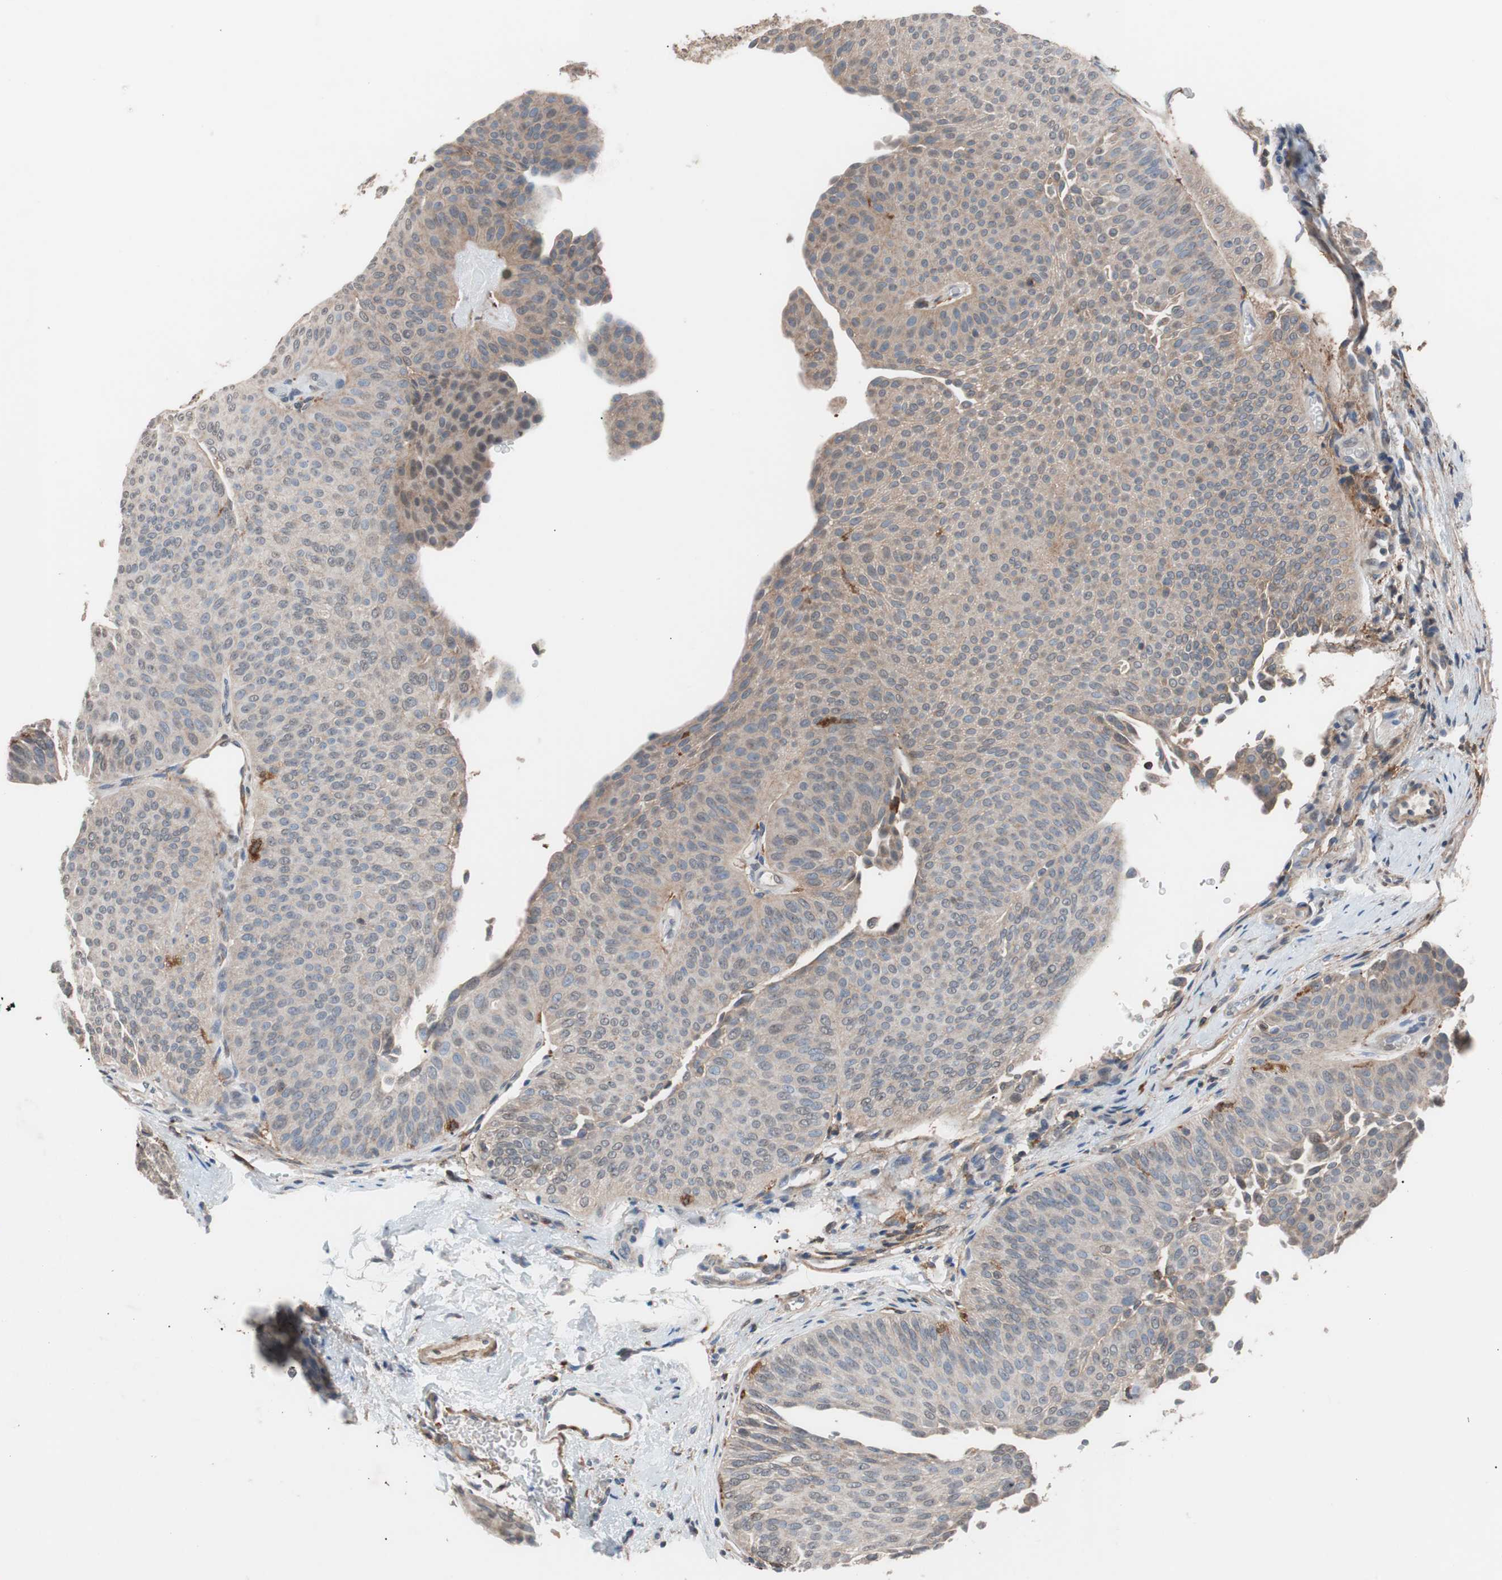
{"staining": {"intensity": "weak", "quantity": "<25%", "location": "cytoplasmic/membranous"}, "tissue": "urothelial cancer", "cell_type": "Tumor cells", "image_type": "cancer", "snomed": [{"axis": "morphology", "description": "Urothelial carcinoma, Low grade"}, {"axis": "topography", "description": "Urinary bladder"}], "caption": "A high-resolution image shows IHC staining of low-grade urothelial carcinoma, which reveals no significant positivity in tumor cells. (DAB immunohistochemistry (IHC), high magnification).", "gene": "LITAF", "patient": {"sex": "female", "age": 60}}